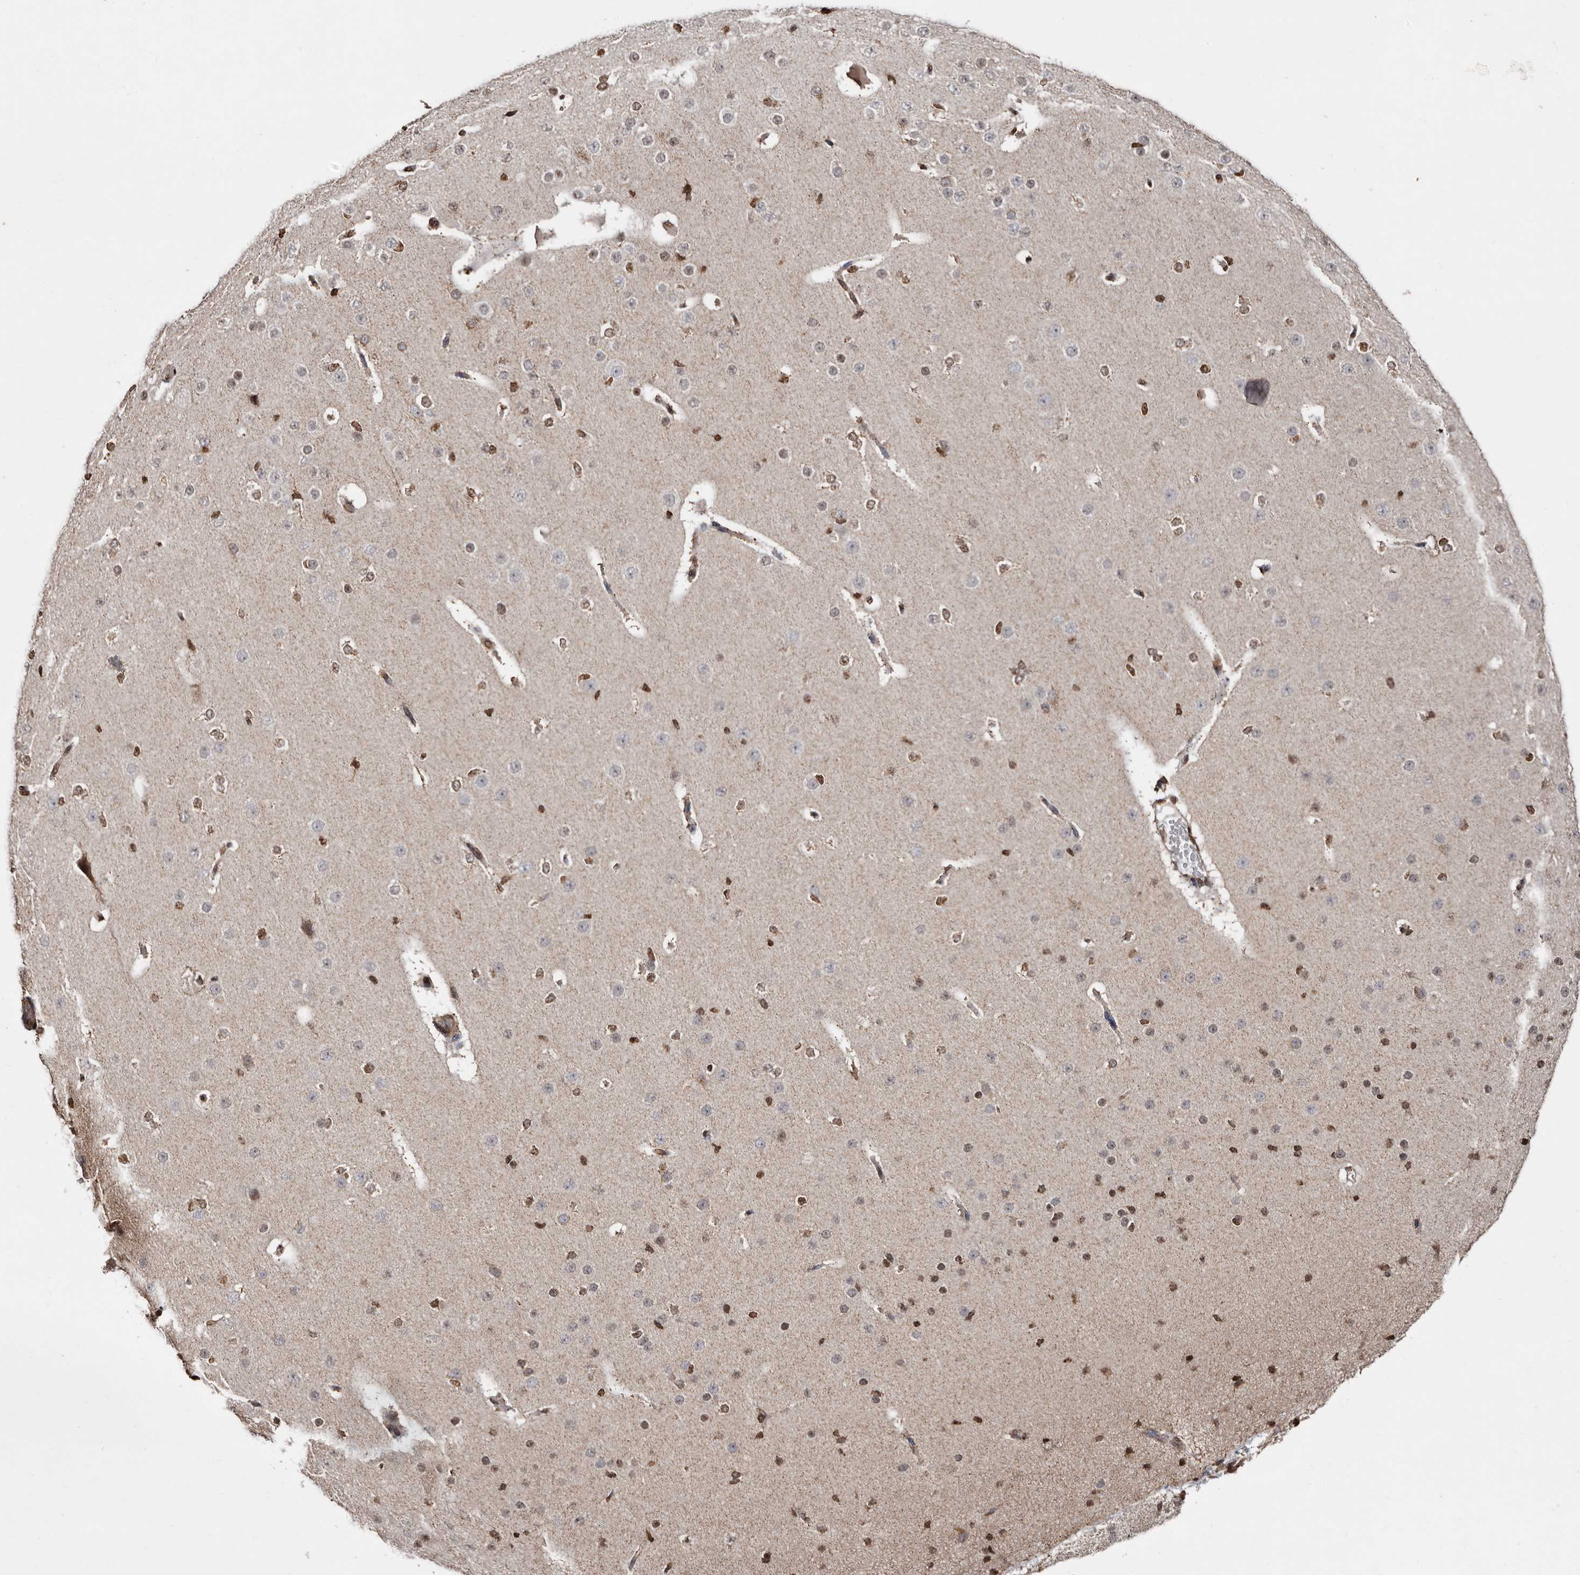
{"staining": {"intensity": "moderate", "quantity": ">75%", "location": "cytoplasmic/membranous,nuclear"}, "tissue": "cerebral cortex", "cell_type": "Endothelial cells", "image_type": "normal", "snomed": [{"axis": "morphology", "description": "Normal tissue, NOS"}, {"axis": "morphology", "description": "Developmental malformation"}, {"axis": "topography", "description": "Cerebral cortex"}], "caption": "High-magnification brightfield microscopy of unremarkable cerebral cortex stained with DAB (brown) and counterstained with hematoxylin (blue). endothelial cells exhibit moderate cytoplasmic/membranous,nuclear staining is present in approximately>75% of cells. (brown staining indicates protein expression, while blue staining denotes nuclei).", "gene": "CCDC190", "patient": {"sex": "female", "age": 30}}